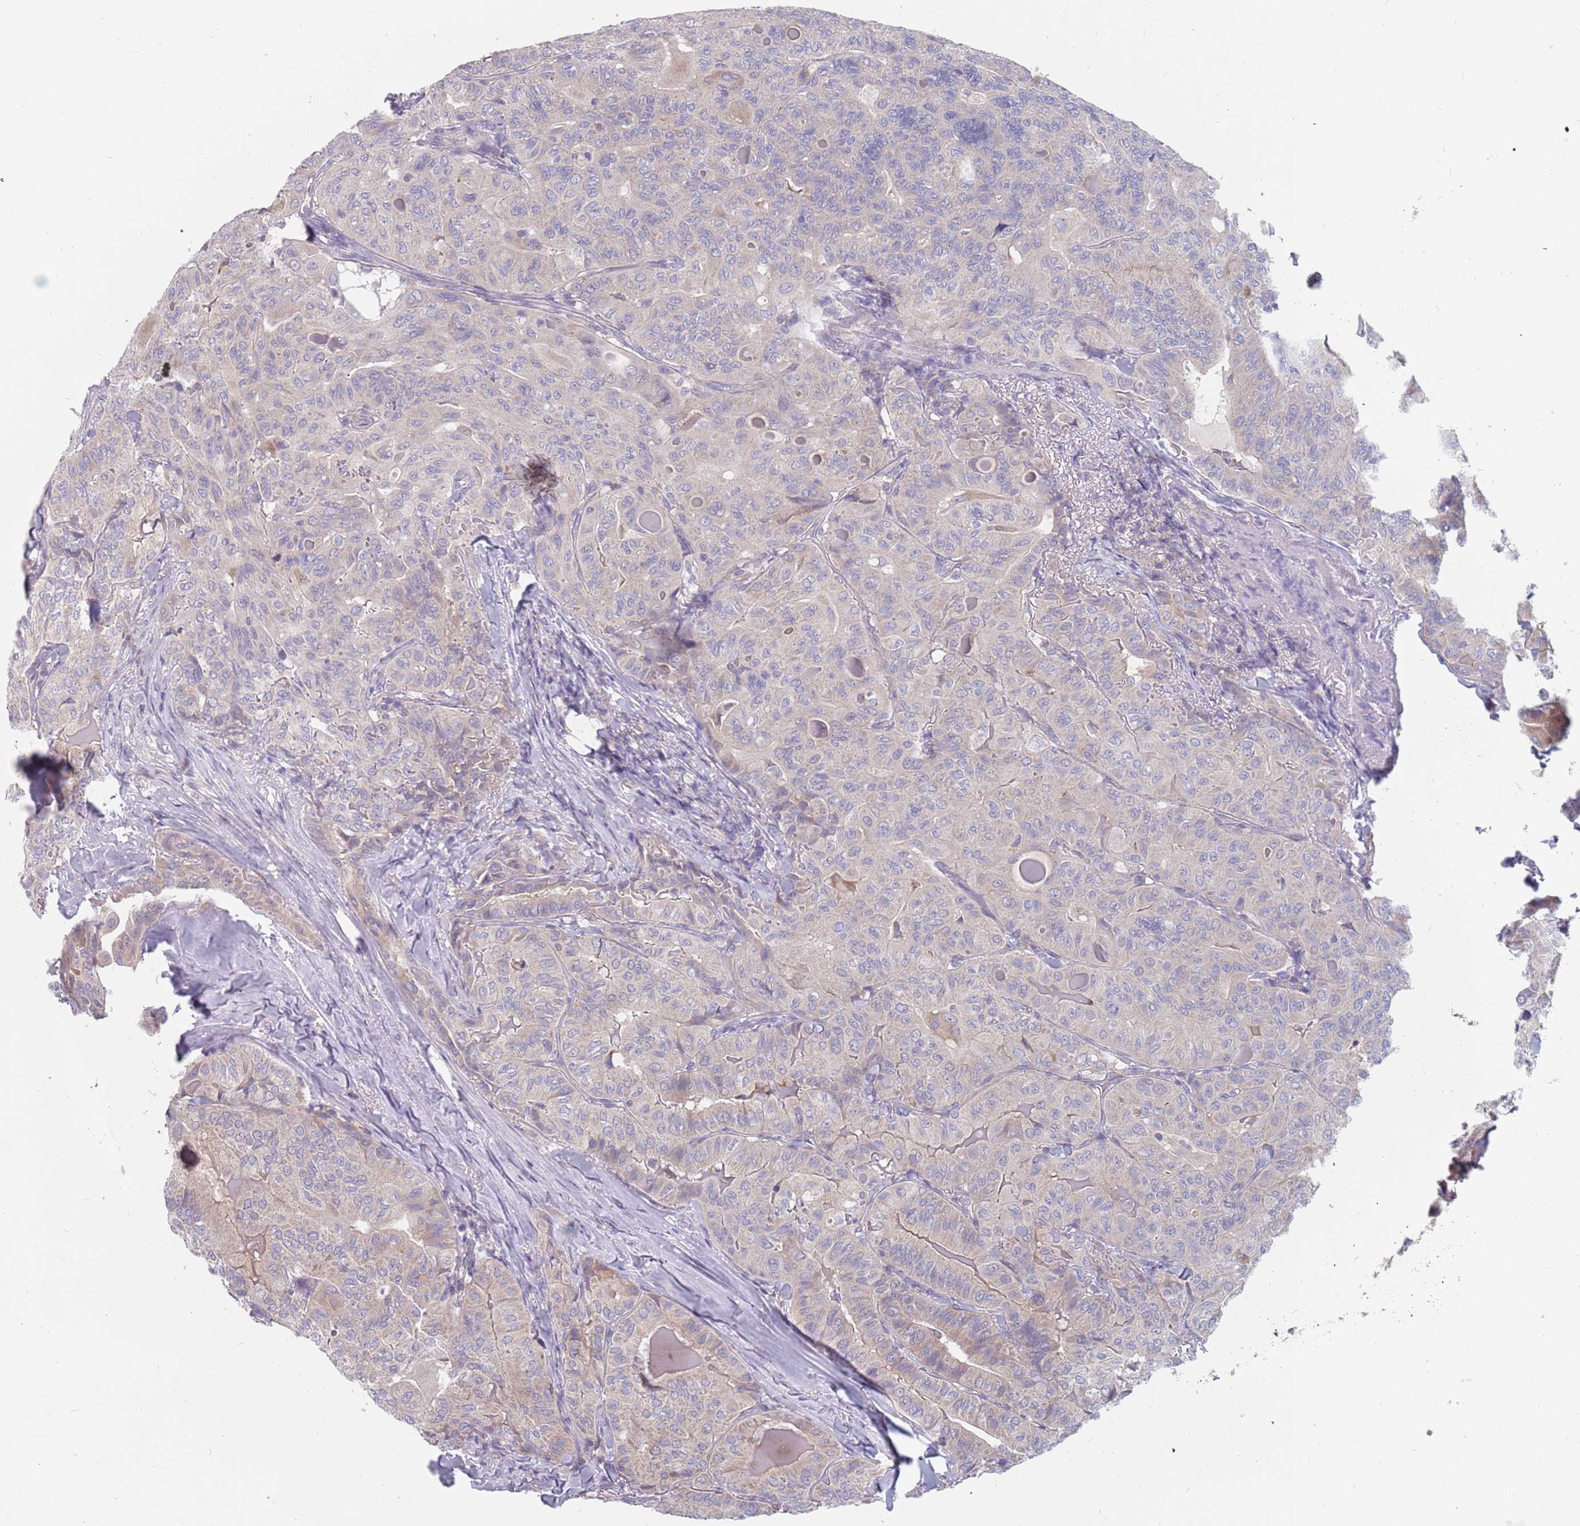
{"staining": {"intensity": "negative", "quantity": "none", "location": "none"}, "tissue": "thyroid cancer", "cell_type": "Tumor cells", "image_type": "cancer", "snomed": [{"axis": "morphology", "description": "Papillary adenocarcinoma, NOS"}, {"axis": "topography", "description": "Thyroid gland"}], "caption": "An immunohistochemistry histopathology image of thyroid cancer is shown. There is no staining in tumor cells of thyroid cancer.", "gene": "CMTR2", "patient": {"sex": "female", "age": 68}}